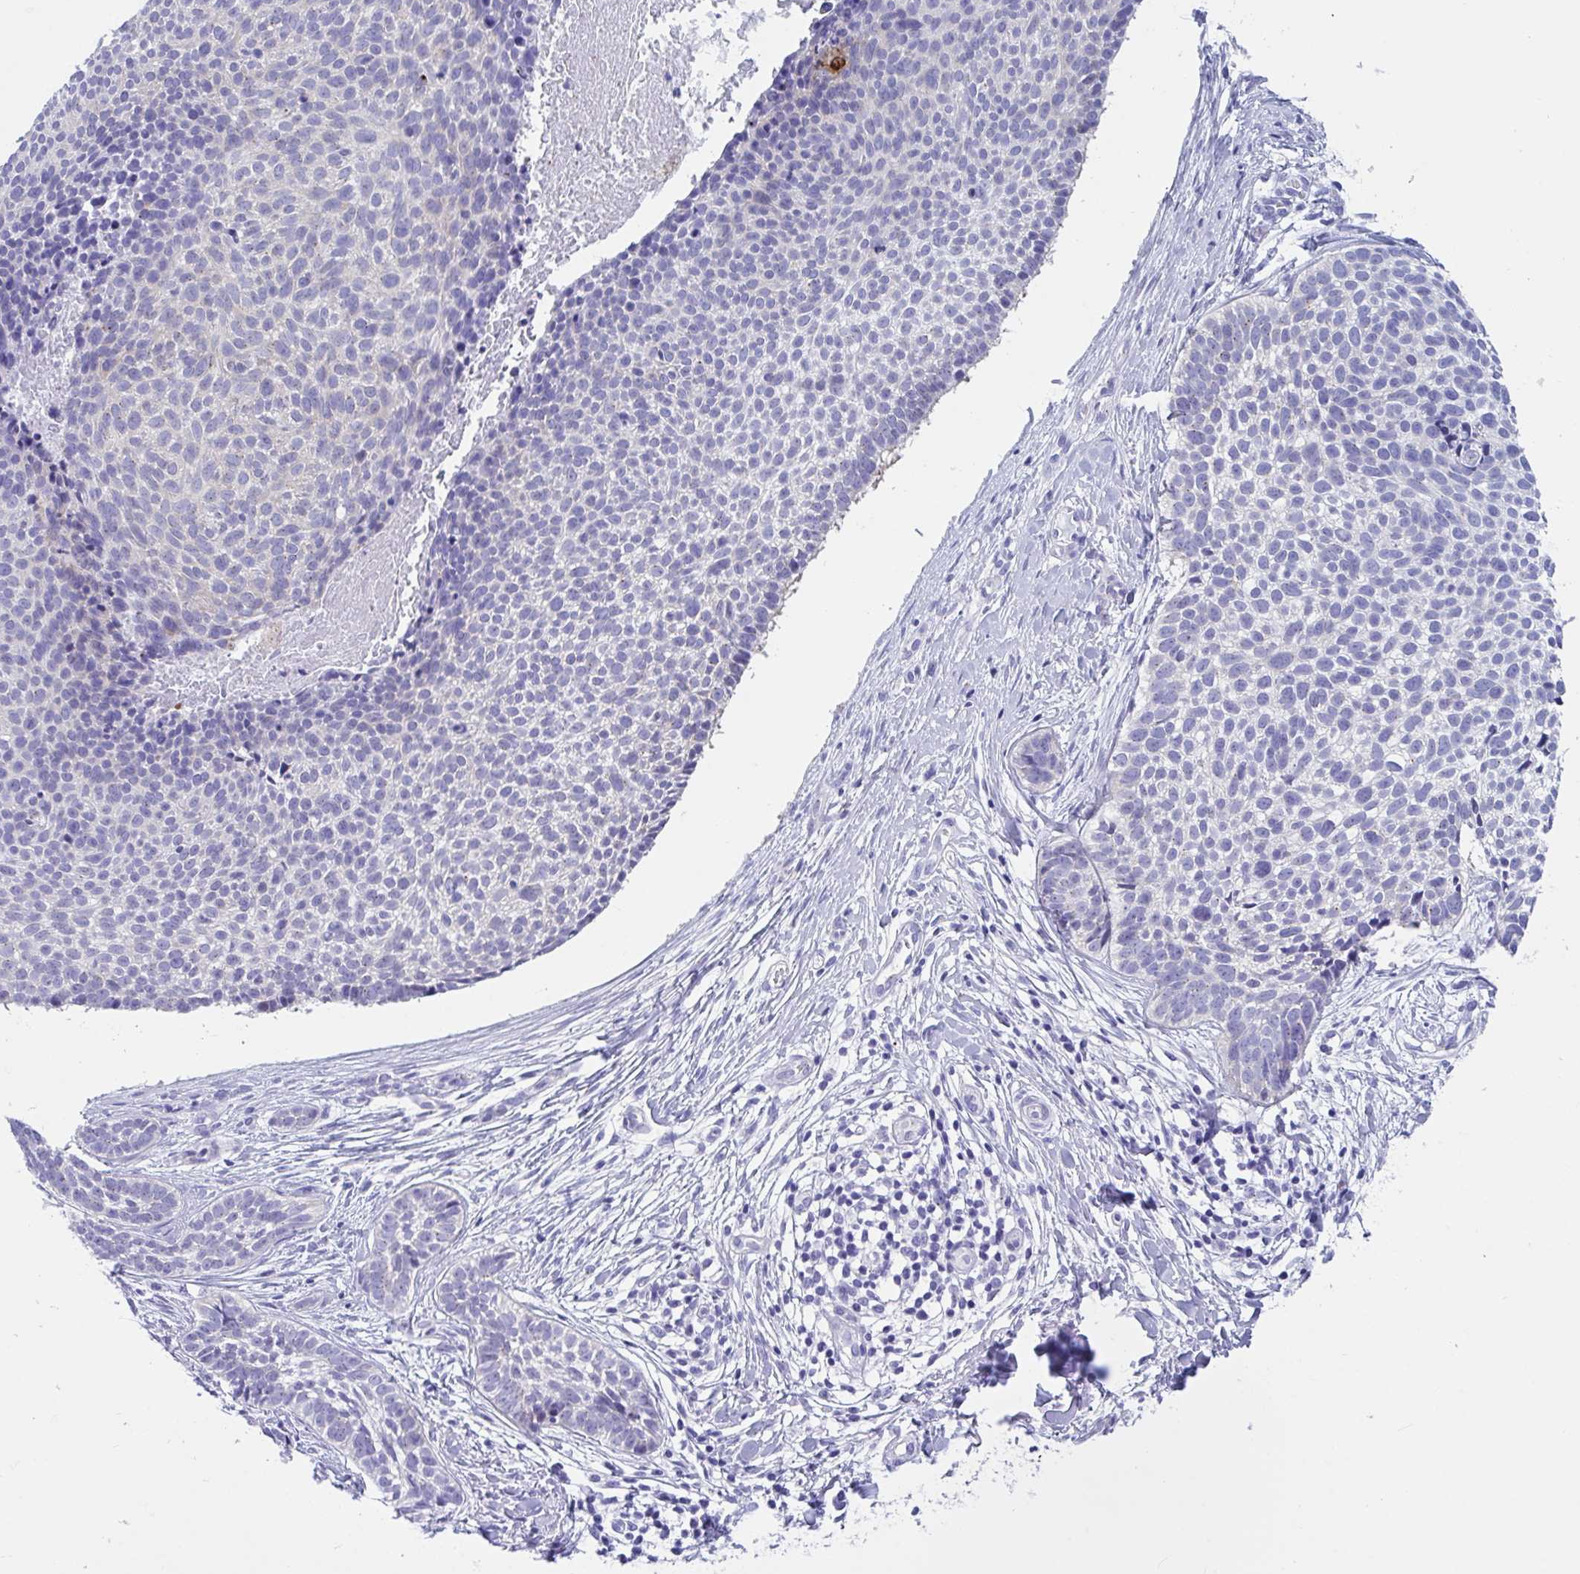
{"staining": {"intensity": "negative", "quantity": "none", "location": "none"}, "tissue": "skin cancer", "cell_type": "Tumor cells", "image_type": "cancer", "snomed": [{"axis": "morphology", "description": "Basal cell carcinoma"}, {"axis": "topography", "description": "Skin"}, {"axis": "topography", "description": "Skin of back"}], "caption": "Immunohistochemistry image of human basal cell carcinoma (skin) stained for a protein (brown), which displays no positivity in tumor cells.", "gene": "TTC30B", "patient": {"sex": "male", "age": 81}}